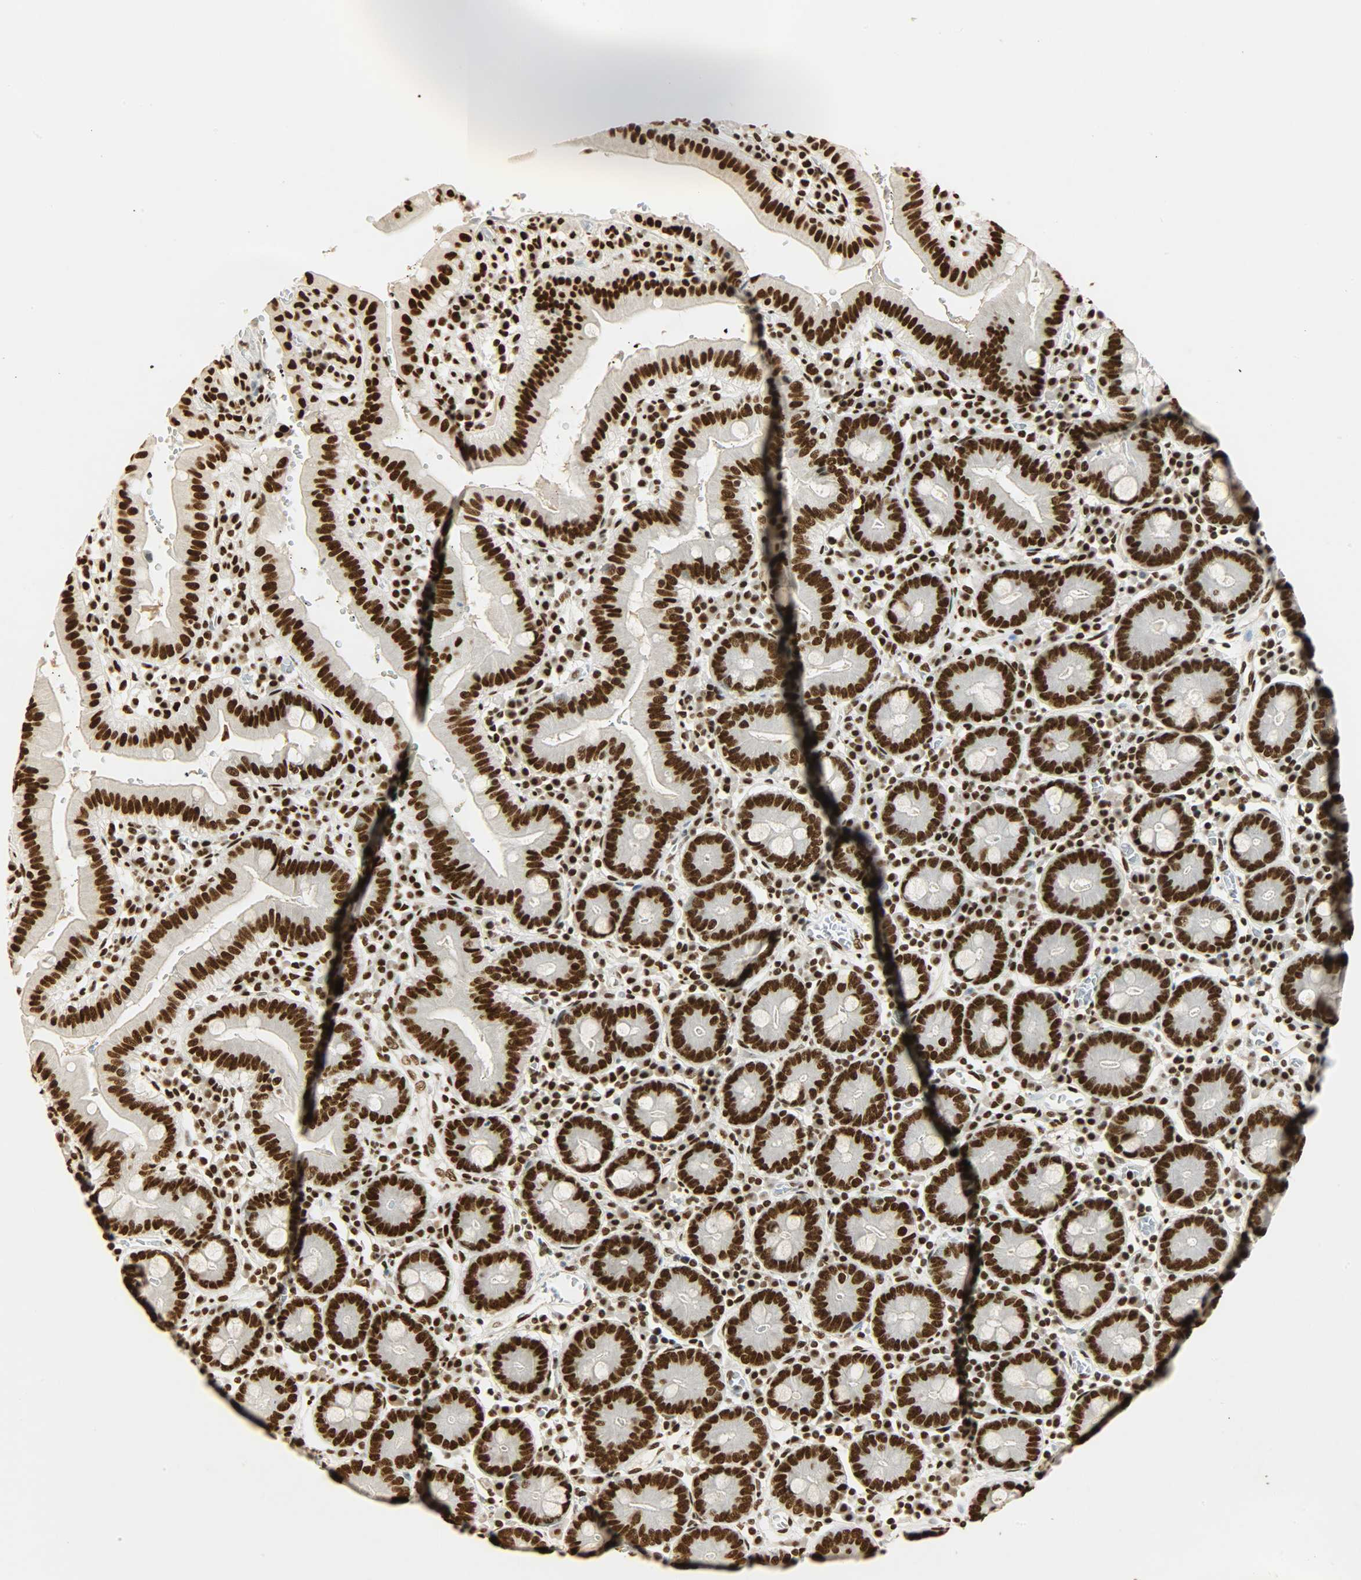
{"staining": {"intensity": "strong", "quantity": ">75%", "location": "nuclear"}, "tissue": "small intestine", "cell_type": "Glandular cells", "image_type": "normal", "snomed": [{"axis": "morphology", "description": "Normal tissue, NOS"}, {"axis": "topography", "description": "Small intestine"}], "caption": "Immunohistochemistry (IHC) histopathology image of unremarkable human small intestine stained for a protein (brown), which shows high levels of strong nuclear positivity in approximately >75% of glandular cells.", "gene": "KHDRBS1", "patient": {"sex": "male", "age": 71}}